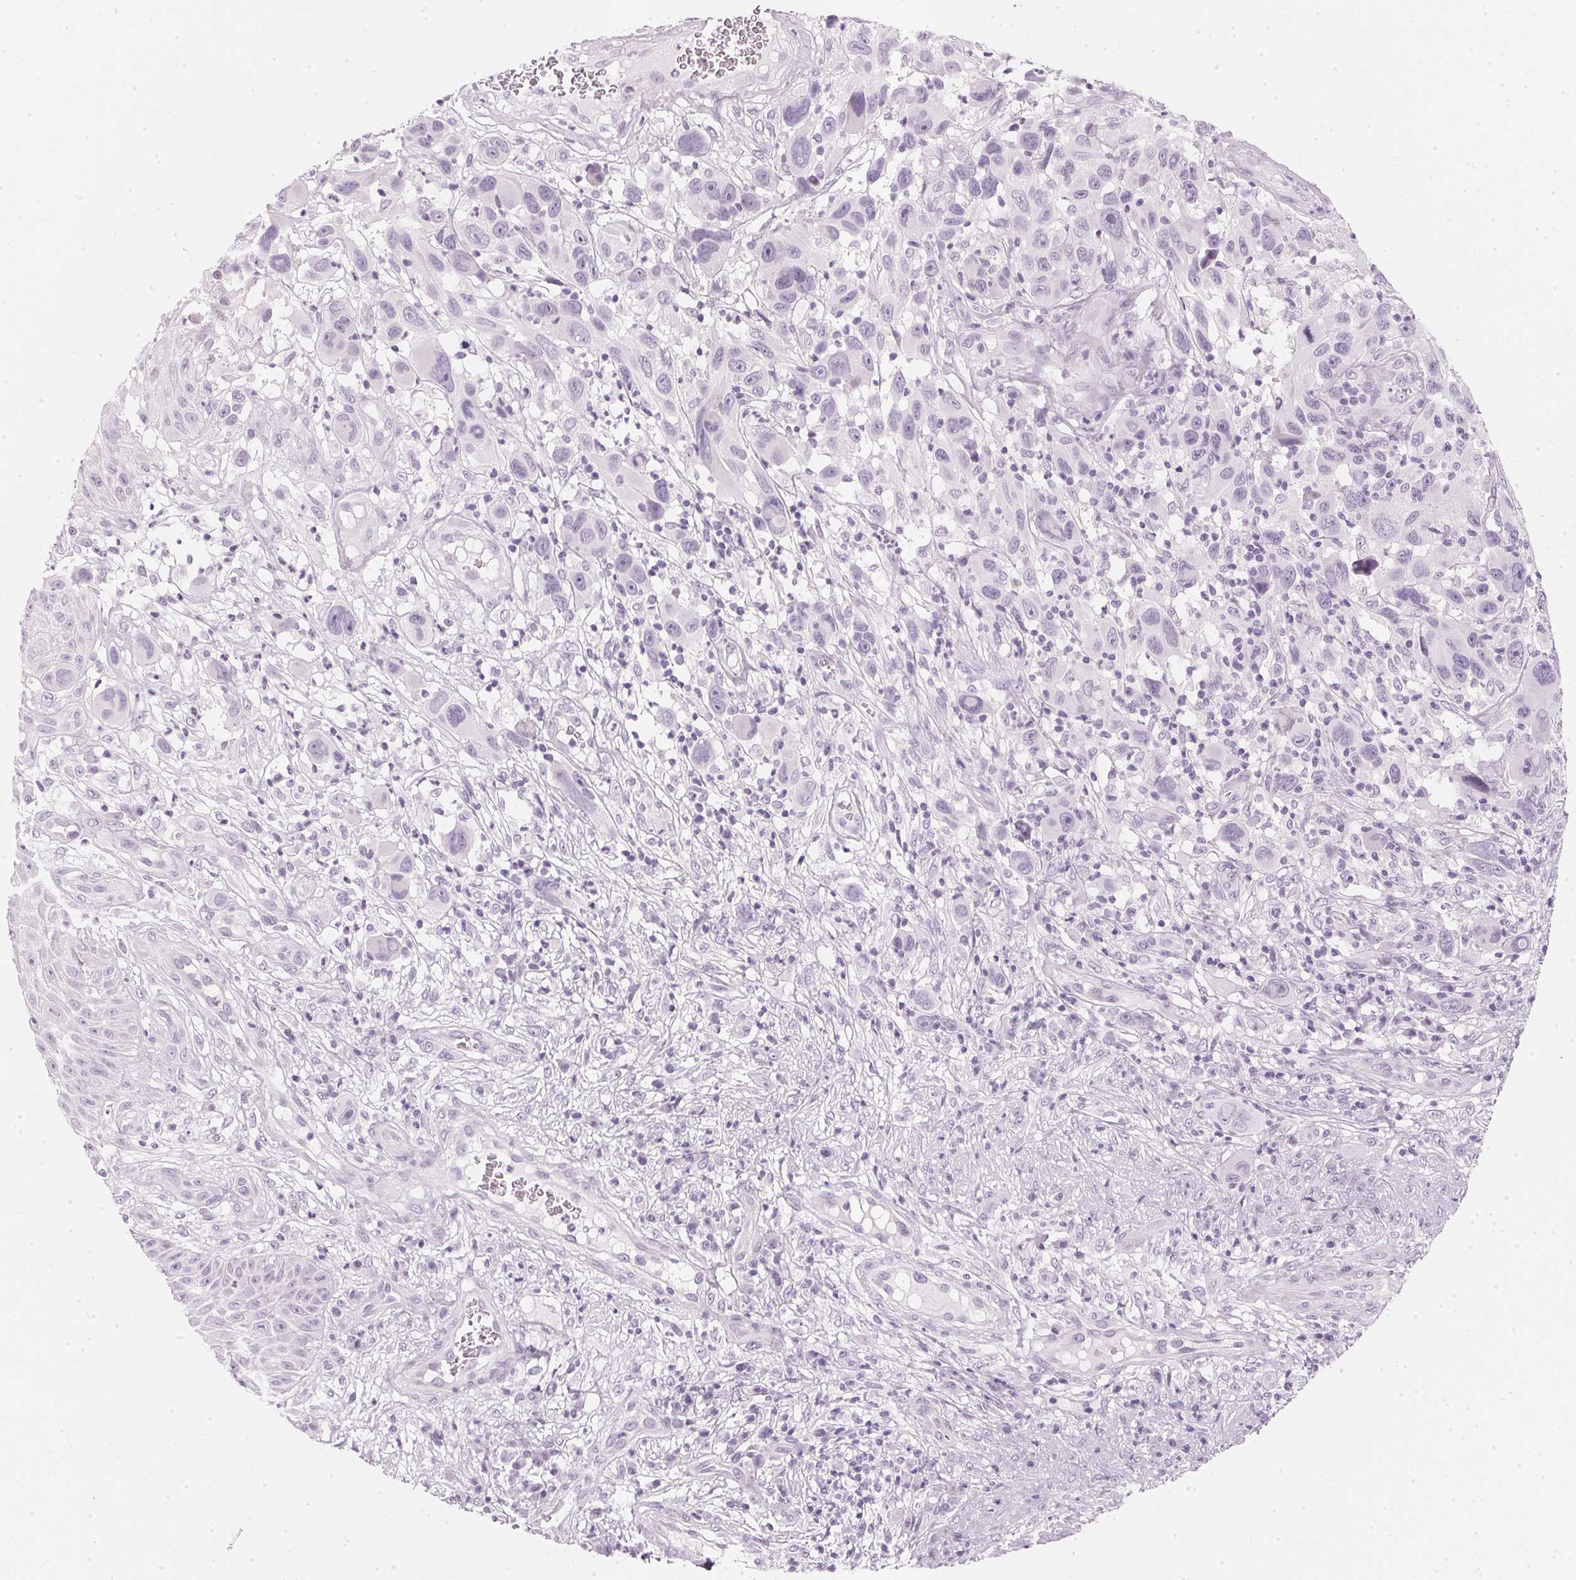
{"staining": {"intensity": "negative", "quantity": "none", "location": "none"}, "tissue": "melanoma", "cell_type": "Tumor cells", "image_type": "cancer", "snomed": [{"axis": "morphology", "description": "Malignant melanoma, NOS"}, {"axis": "topography", "description": "Skin"}], "caption": "Tumor cells are negative for brown protein staining in malignant melanoma.", "gene": "CHST4", "patient": {"sex": "male", "age": 53}}